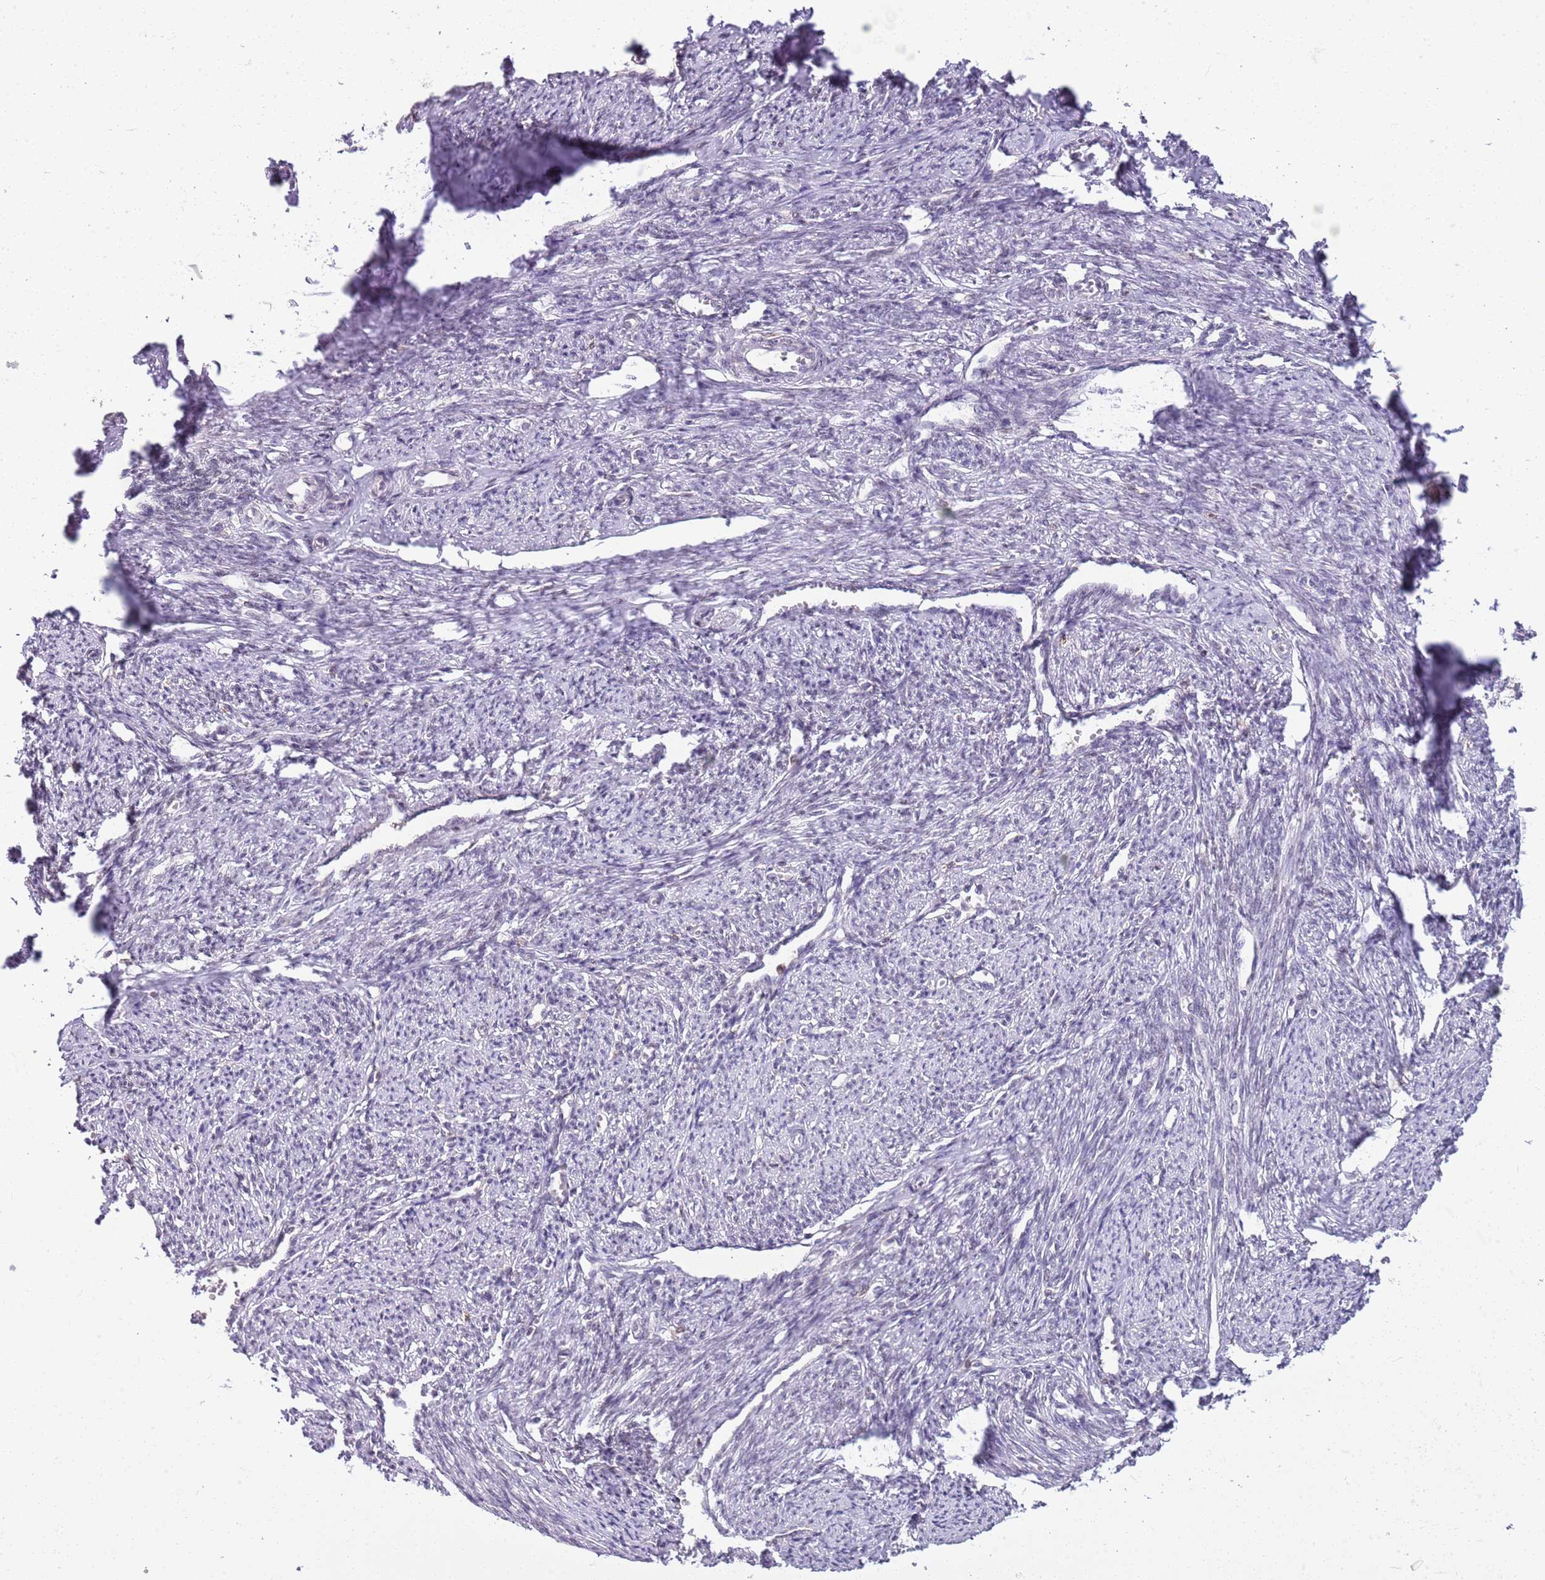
{"staining": {"intensity": "moderate", "quantity": "25%-75%", "location": "nuclear"}, "tissue": "smooth muscle", "cell_type": "Smooth muscle cells", "image_type": "normal", "snomed": [{"axis": "morphology", "description": "Normal tissue, NOS"}, {"axis": "topography", "description": "Smooth muscle"}, {"axis": "topography", "description": "Uterus"}], "caption": "The histopathology image exhibits immunohistochemical staining of normal smooth muscle. There is moderate nuclear positivity is identified in approximately 25%-75% of smooth muscle cells. (IHC, brightfield microscopy, high magnification).", "gene": "DHX32", "patient": {"sex": "female", "age": 59}}